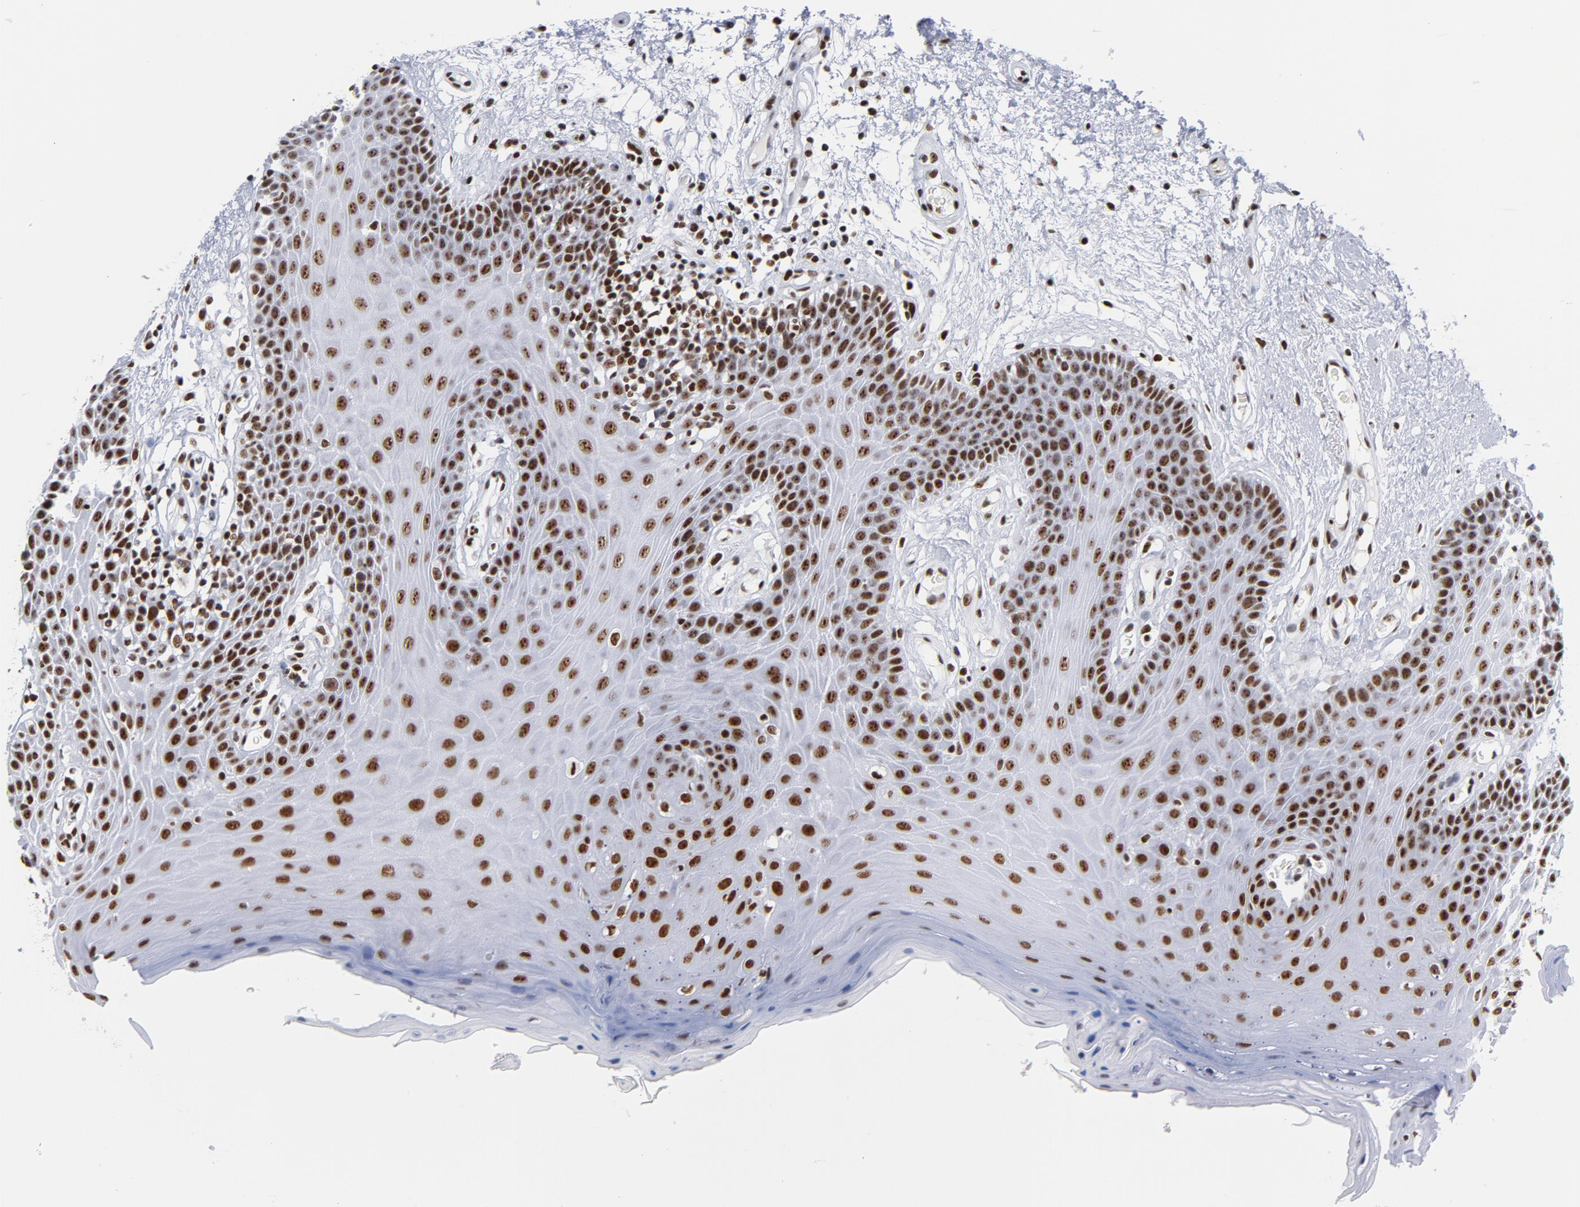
{"staining": {"intensity": "strong", "quantity": ">75%", "location": "nuclear"}, "tissue": "oral mucosa", "cell_type": "Squamous epithelial cells", "image_type": "normal", "snomed": [{"axis": "morphology", "description": "Normal tissue, NOS"}, {"axis": "morphology", "description": "Squamous cell carcinoma, NOS"}, {"axis": "topography", "description": "Skeletal muscle"}, {"axis": "topography", "description": "Oral tissue"}, {"axis": "topography", "description": "Head-Neck"}], "caption": "Immunohistochemistry image of normal oral mucosa: oral mucosa stained using immunohistochemistry (IHC) exhibits high levels of strong protein expression localized specifically in the nuclear of squamous epithelial cells, appearing as a nuclear brown color.", "gene": "TOP2B", "patient": {"sex": "male", "age": 71}}